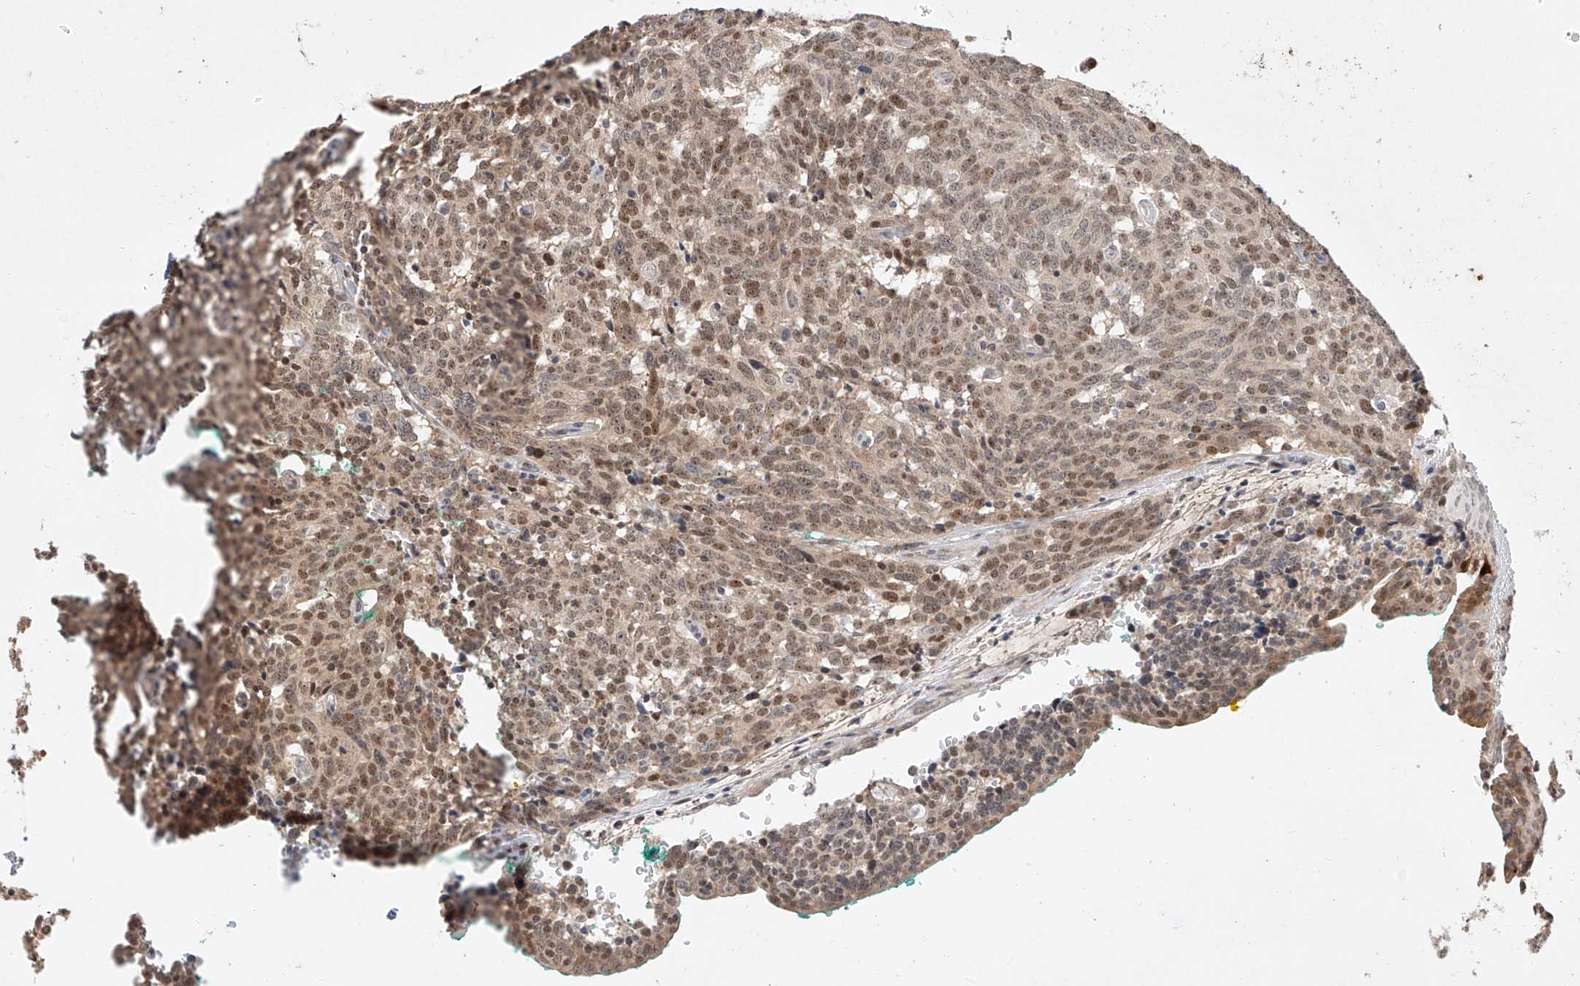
{"staining": {"intensity": "moderate", "quantity": ">75%", "location": "nuclear"}, "tissue": "carcinoid", "cell_type": "Tumor cells", "image_type": "cancer", "snomed": [{"axis": "morphology", "description": "Carcinoid, malignant, NOS"}, {"axis": "topography", "description": "Lung"}], "caption": "A histopathology image of malignant carcinoid stained for a protein reveals moderate nuclear brown staining in tumor cells. The protein of interest is stained brown, and the nuclei are stained in blue (DAB (3,3'-diaminobenzidine) IHC with brightfield microscopy, high magnification).", "gene": "TASP1", "patient": {"sex": "female", "age": 46}}